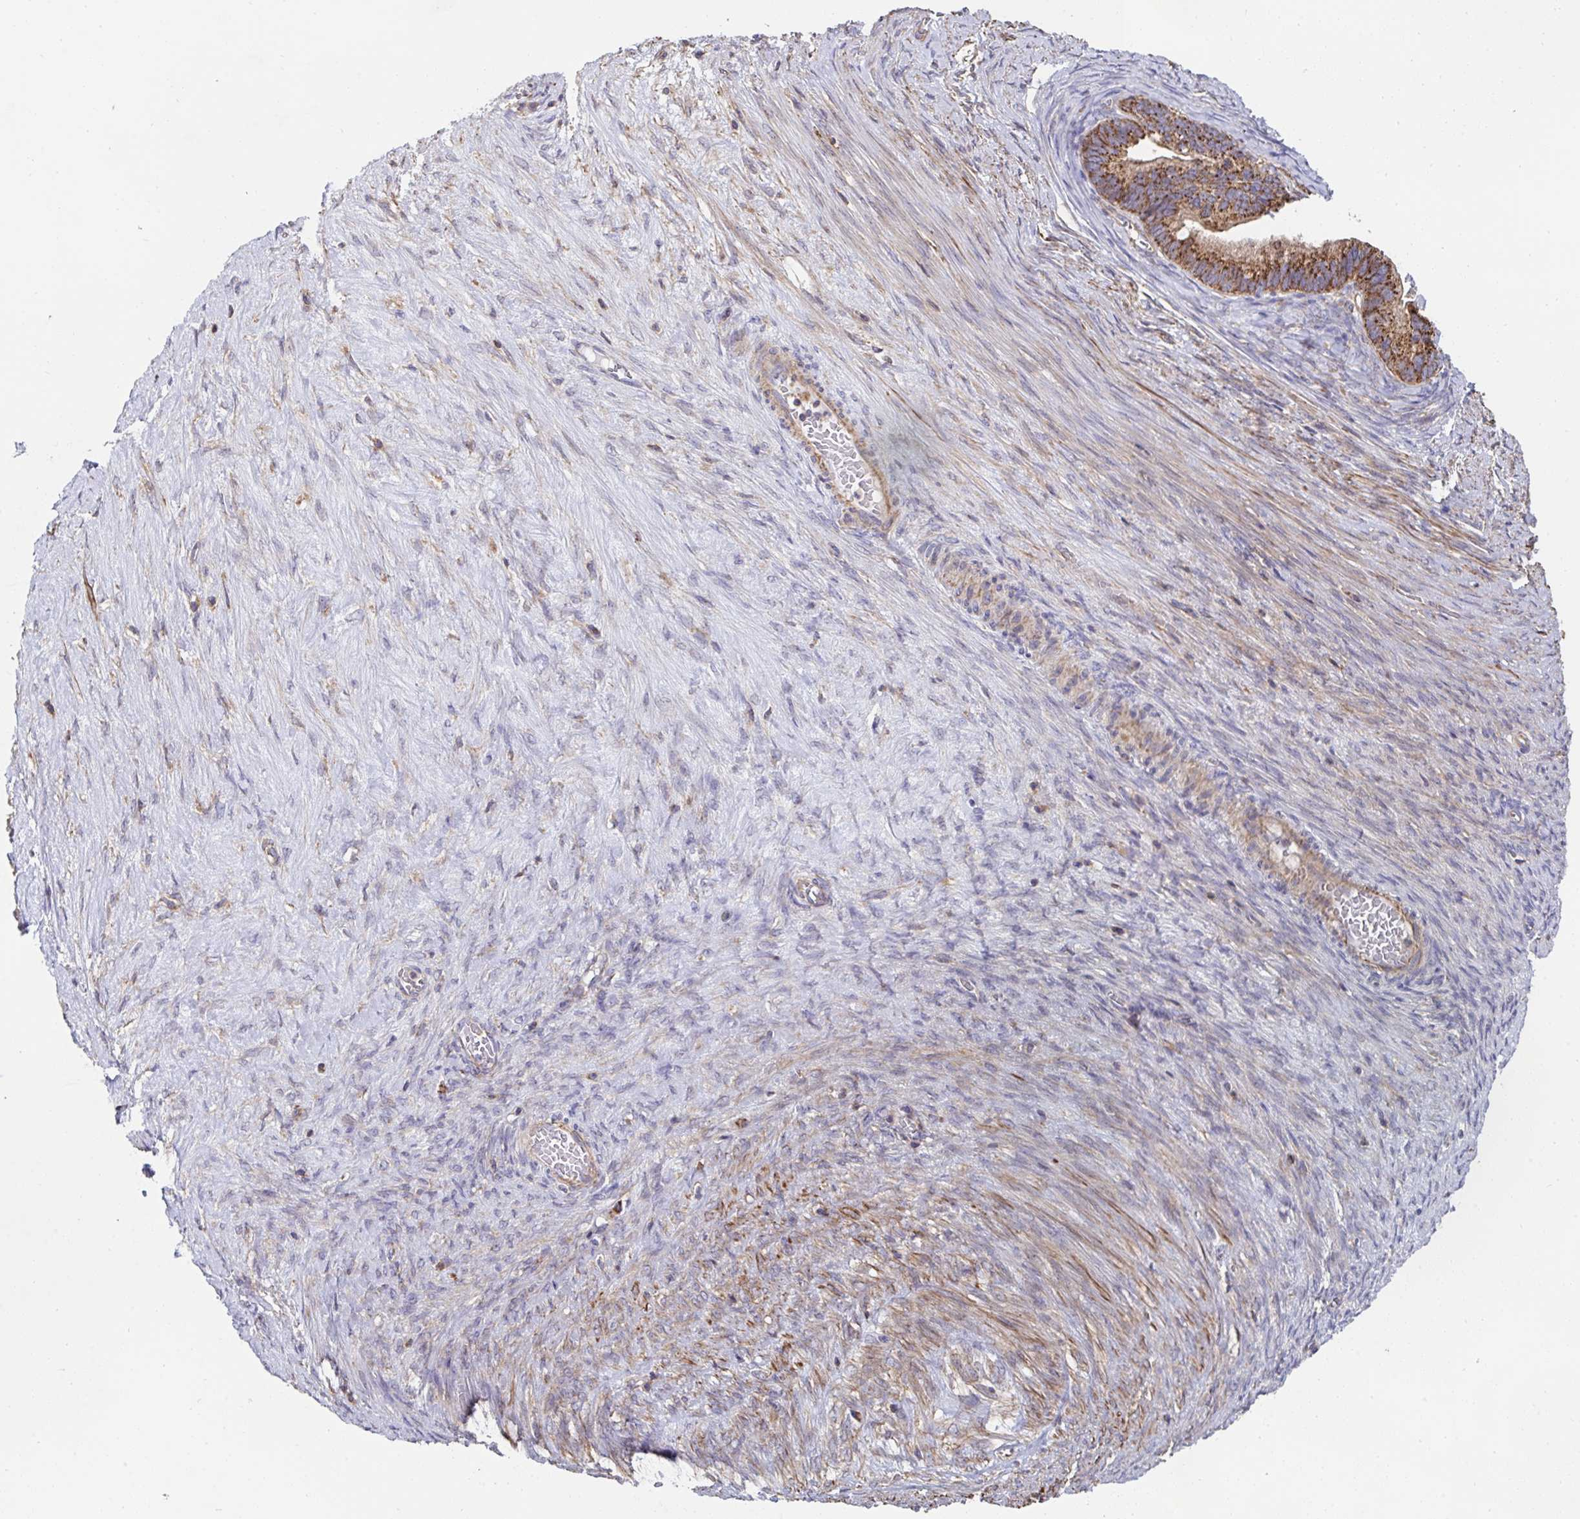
{"staining": {"intensity": "strong", "quantity": ">75%", "location": "cytoplasmic/membranous"}, "tissue": "ovarian cancer", "cell_type": "Tumor cells", "image_type": "cancer", "snomed": [{"axis": "morphology", "description": "Cystadenocarcinoma, serous, NOS"}, {"axis": "topography", "description": "Ovary"}], "caption": "Strong cytoplasmic/membranous staining is appreciated in approximately >75% of tumor cells in ovarian cancer. (DAB IHC, brown staining for protein, blue staining for nuclei).", "gene": "DZANK1", "patient": {"sex": "female", "age": 56}}